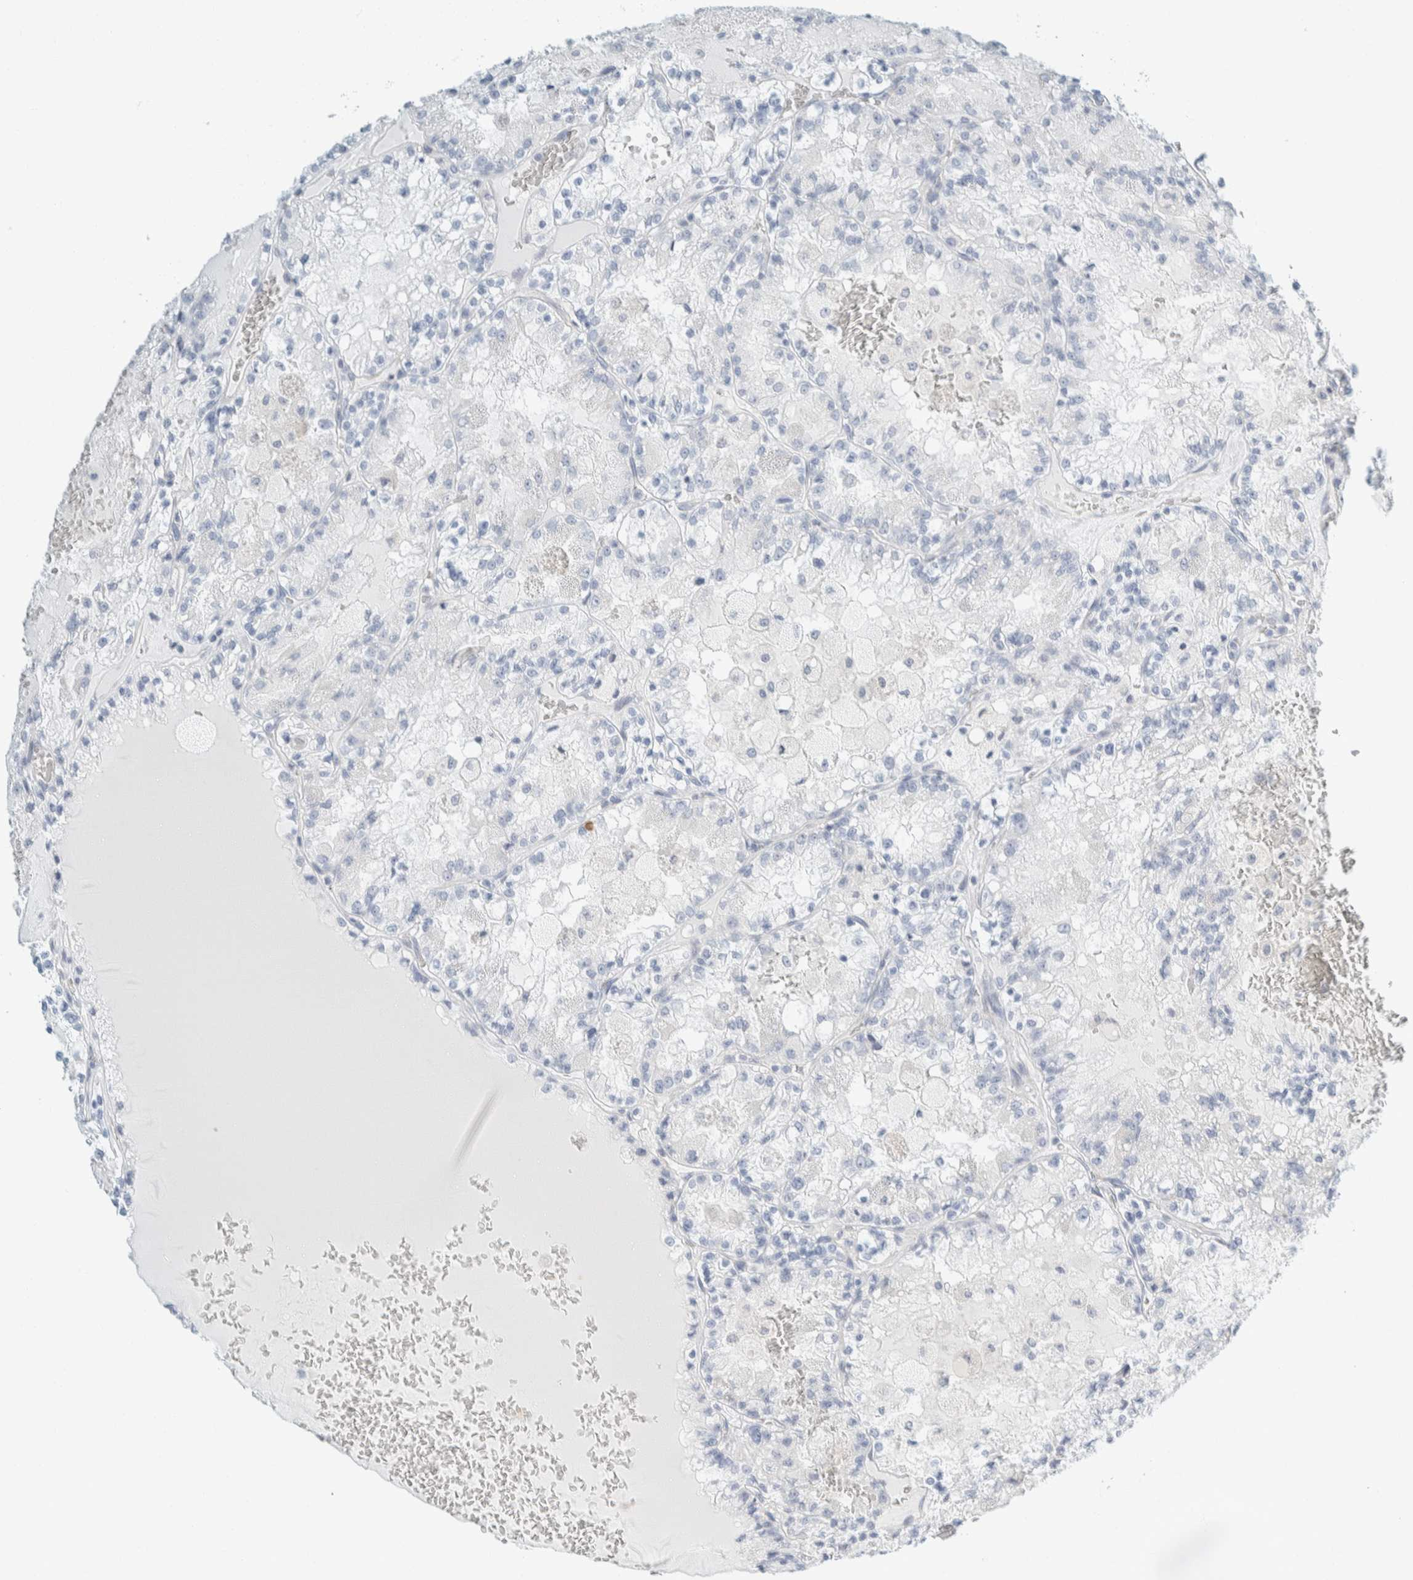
{"staining": {"intensity": "negative", "quantity": "none", "location": "none"}, "tissue": "renal cancer", "cell_type": "Tumor cells", "image_type": "cancer", "snomed": [{"axis": "morphology", "description": "Adenocarcinoma, NOS"}, {"axis": "topography", "description": "Kidney"}], "caption": "High magnification brightfield microscopy of renal adenocarcinoma stained with DAB (brown) and counterstained with hematoxylin (blue): tumor cells show no significant positivity.", "gene": "ARHGAP27", "patient": {"sex": "female", "age": 56}}